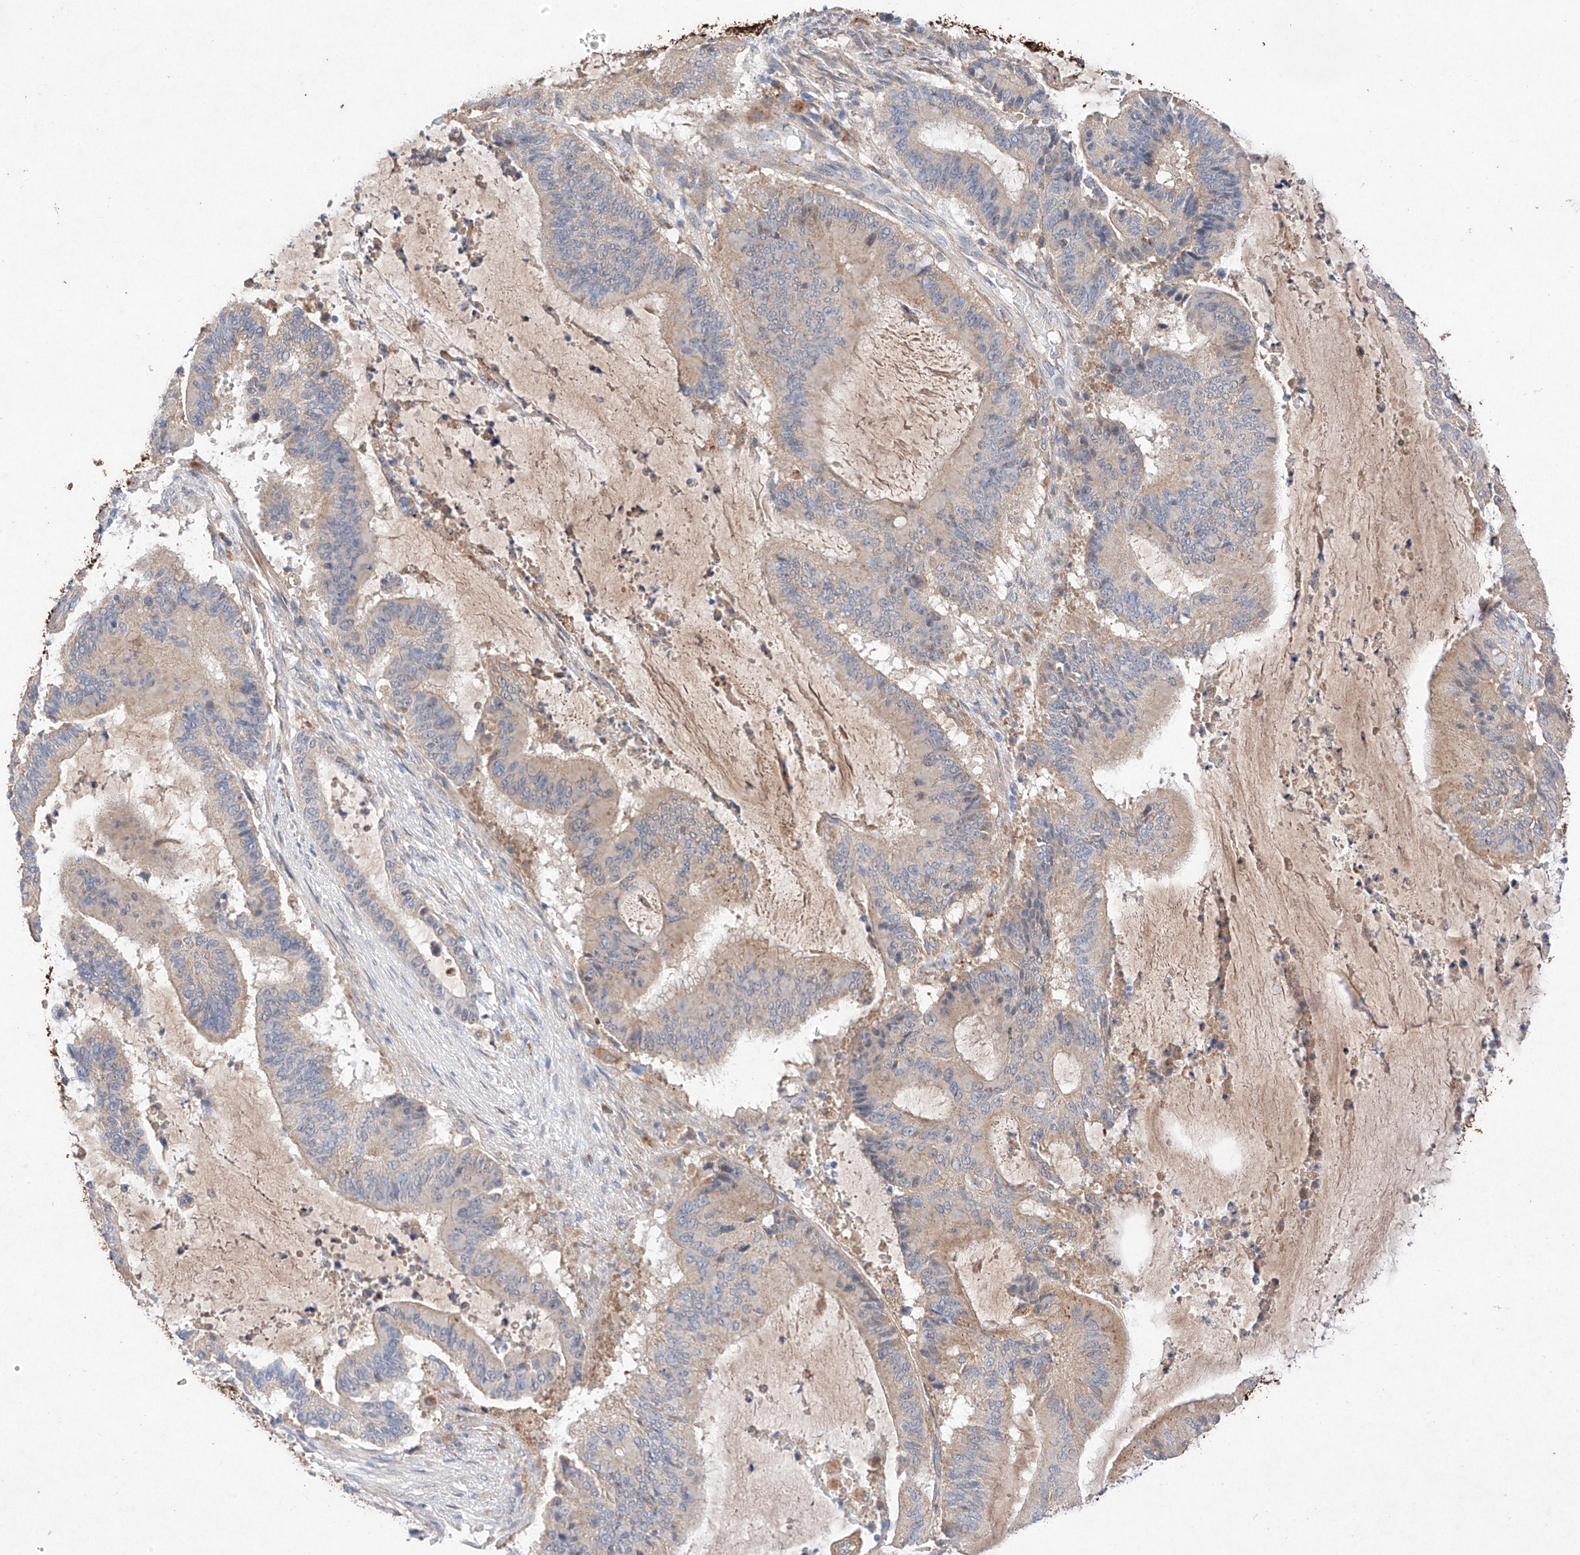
{"staining": {"intensity": "weak", "quantity": "<25%", "location": "cytoplasmic/membranous"}, "tissue": "liver cancer", "cell_type": "Tumor cells", "image_type": "cancer", "snomed": [{"axis": "morphology", "description": "Normal tissue, NOS"}, {"axis": "morphology", "description": "Cholangiocarcinoma"}, {"axis": "topography", "description": "Liver"}, {"axis": "topography", "description": "Peripheral nerve tissue"}], "caption": "Immunohistochemistry (IHC) micrograph of neoplastic tissue: liver cancer stained with DAB (3,3'-diaminobenzidine) displays no significant protein expression in tumor cells. (Stains: DAB (3,3'-diaminobenzidine) IHC with hematoxylin counter stain, Microscopy: brightfield microscopy at high magnification).", "gene": "C6orf62", "patient": {"sex": "female", "age": 73}}